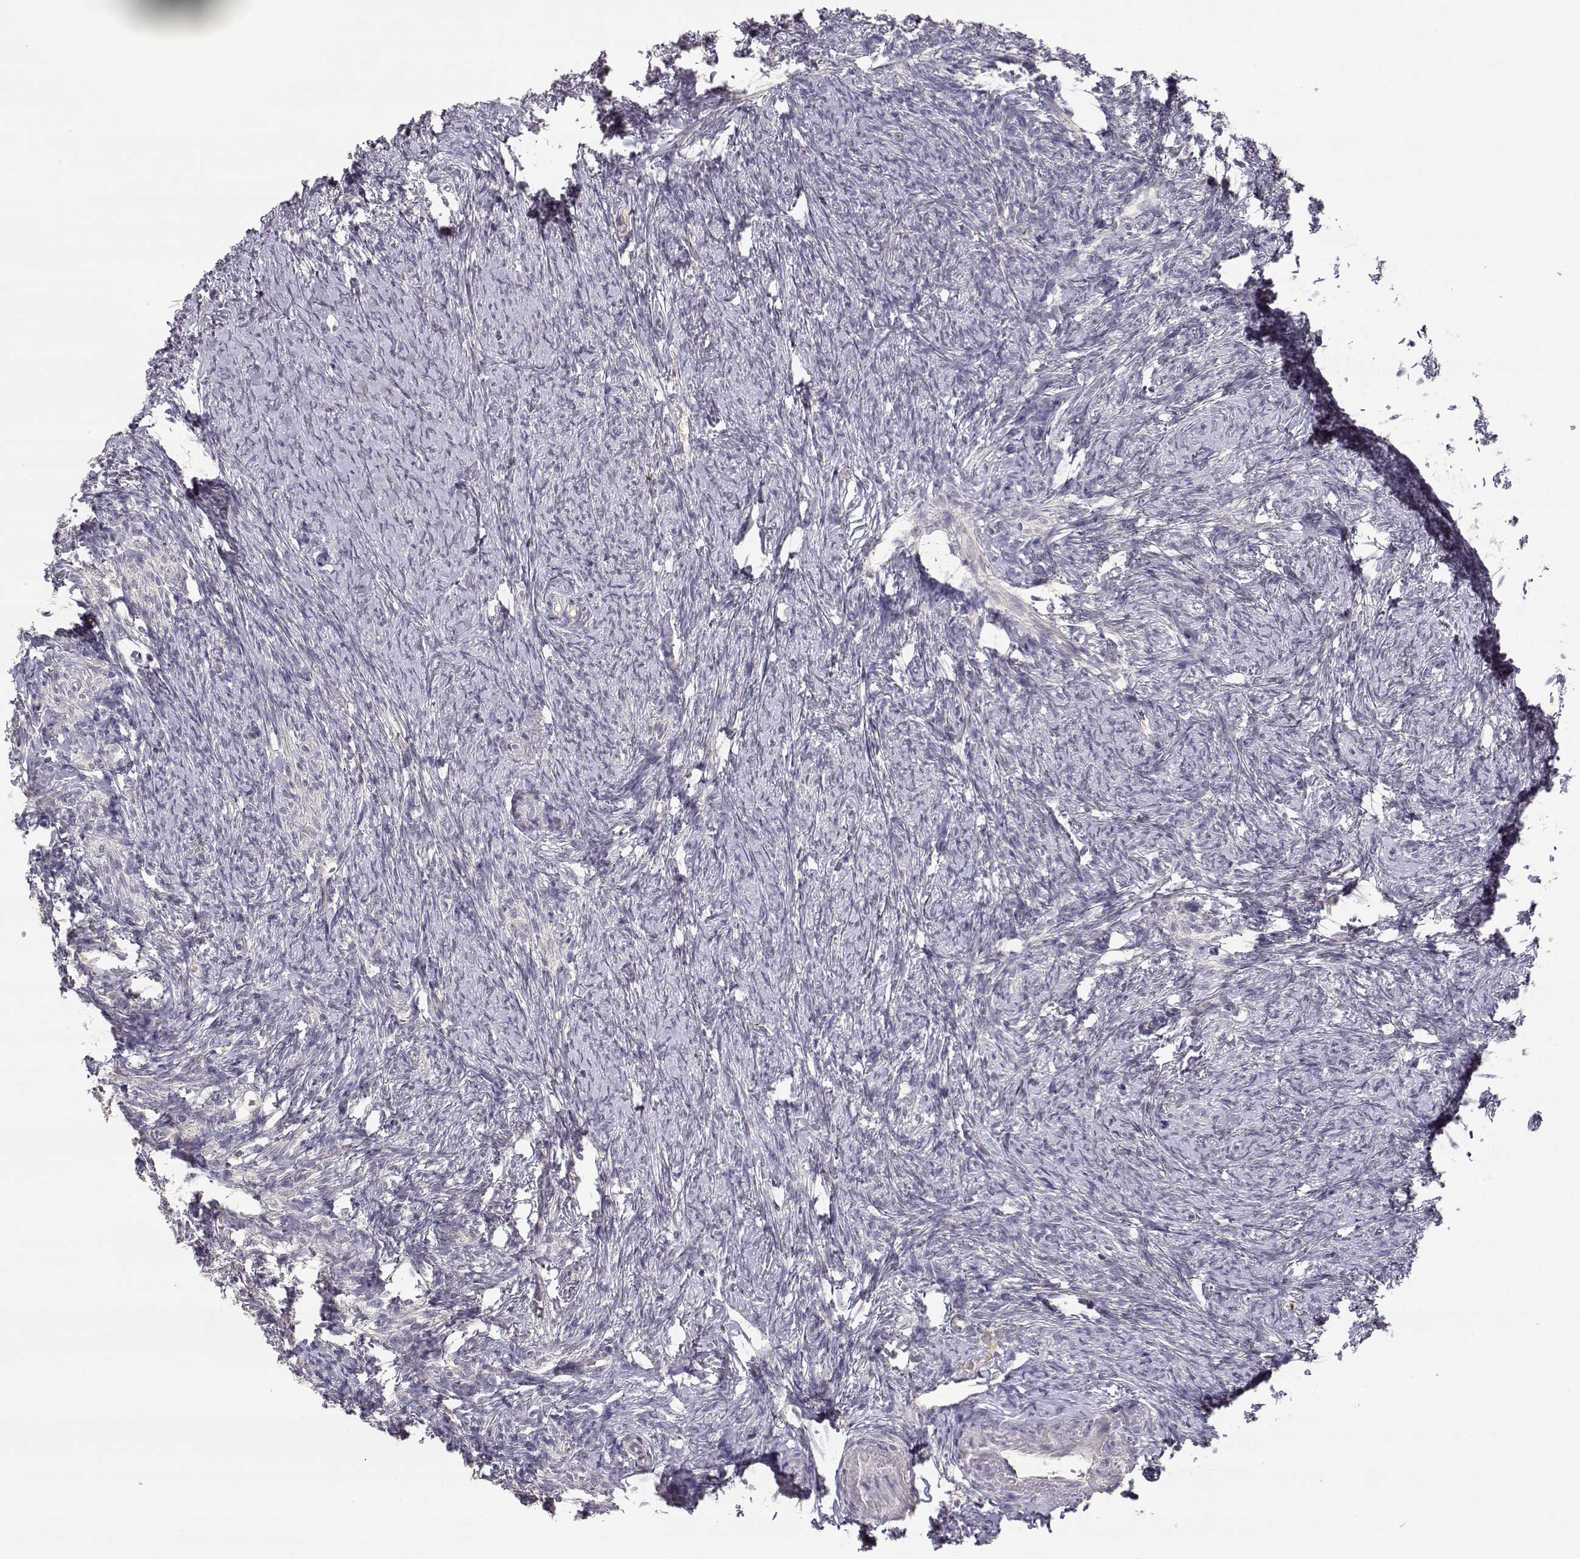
{"staining": {"intensity": "moderate", "quantity": "25%-75%", "location": "cytoplasmic/membranous,nuclear"}, "tissue": "ovary", "cell_type": "Follicle cells", "image_type": "normal", "snomed": [{"axis": "morphology", "description": "Normal tissue, NOS"}, {"axis": "topography", "description": "Ovary"}], "caption": "This histopathology image shows normal ovary stained with IHC to label a protein in brown. The cytoplasmic/membranous,nuclear of follicle cells show moderate positivity for the protein. Nuclei are counter-stained blue.", "gene": "RAD51", "patient": {"sex": "female", "age": 72}}